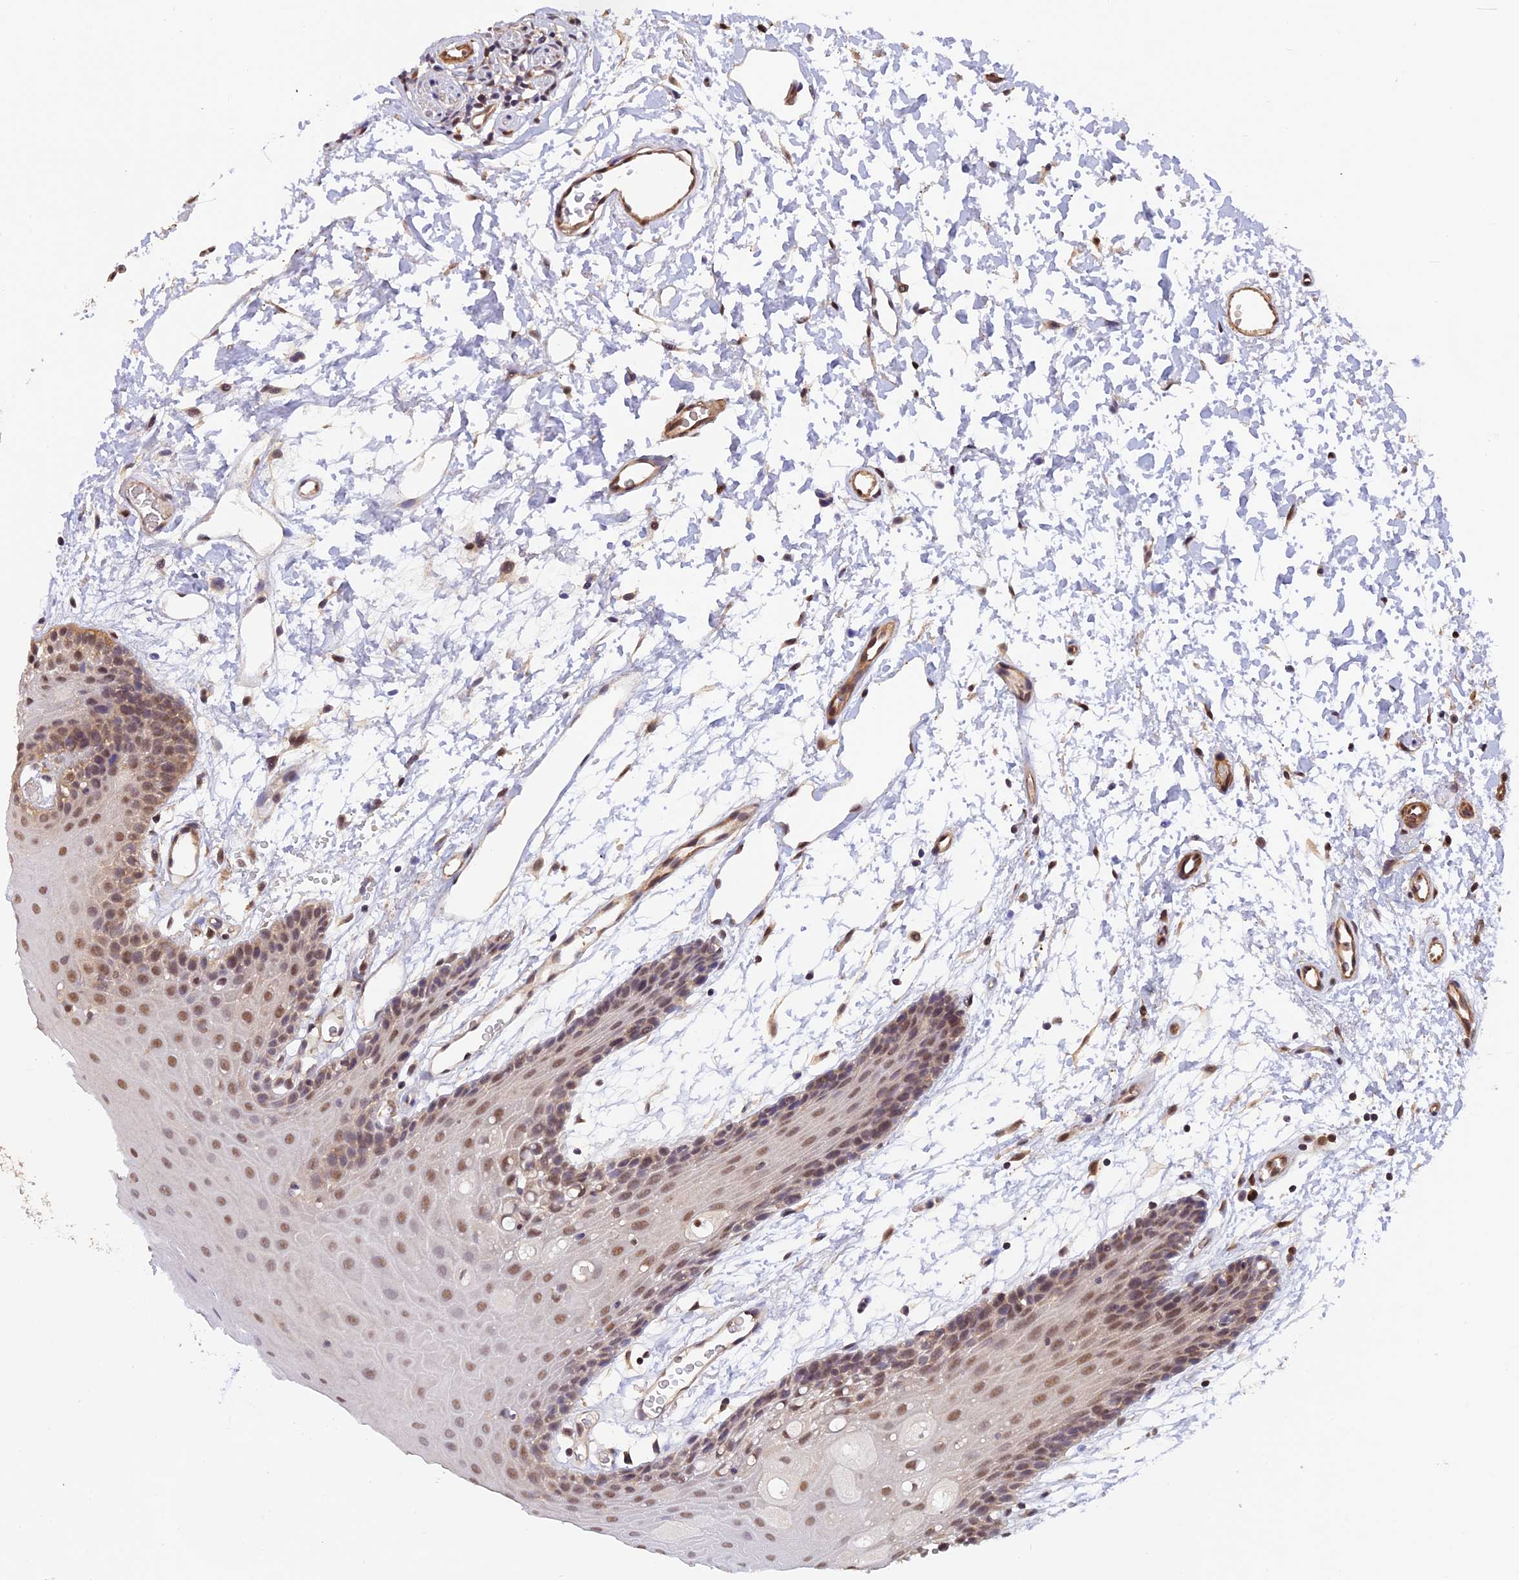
{"staining": {"intensity": "moderate", "quantity": ">75%", "location": "nuclear"}, "tissue": "oral mucosa", "cell_type": "Squamous epithelial cells", "image_type": "normal", "snomed": [{"axis": "morphology", "description": "Normal tissue, NOS"}, {"axis": "topography", "description": "Skeletal muscle"}, {"axis": "topography", "description": "Oral tissue"}, {"axis": "topography", "description": "Salivary gland"}, {"axis": "topography", "description": "Peripheral nerve tissue"}], "caption": "Moderate nuclear expression is appreciated in approximately >75% of squamous epithelial cells in benign oral mucosa. (Brightfield microscopy of DAB IHC at high magnification).", "gene": "PSMB3", "patient": {"sex": "male", "age": 54}}